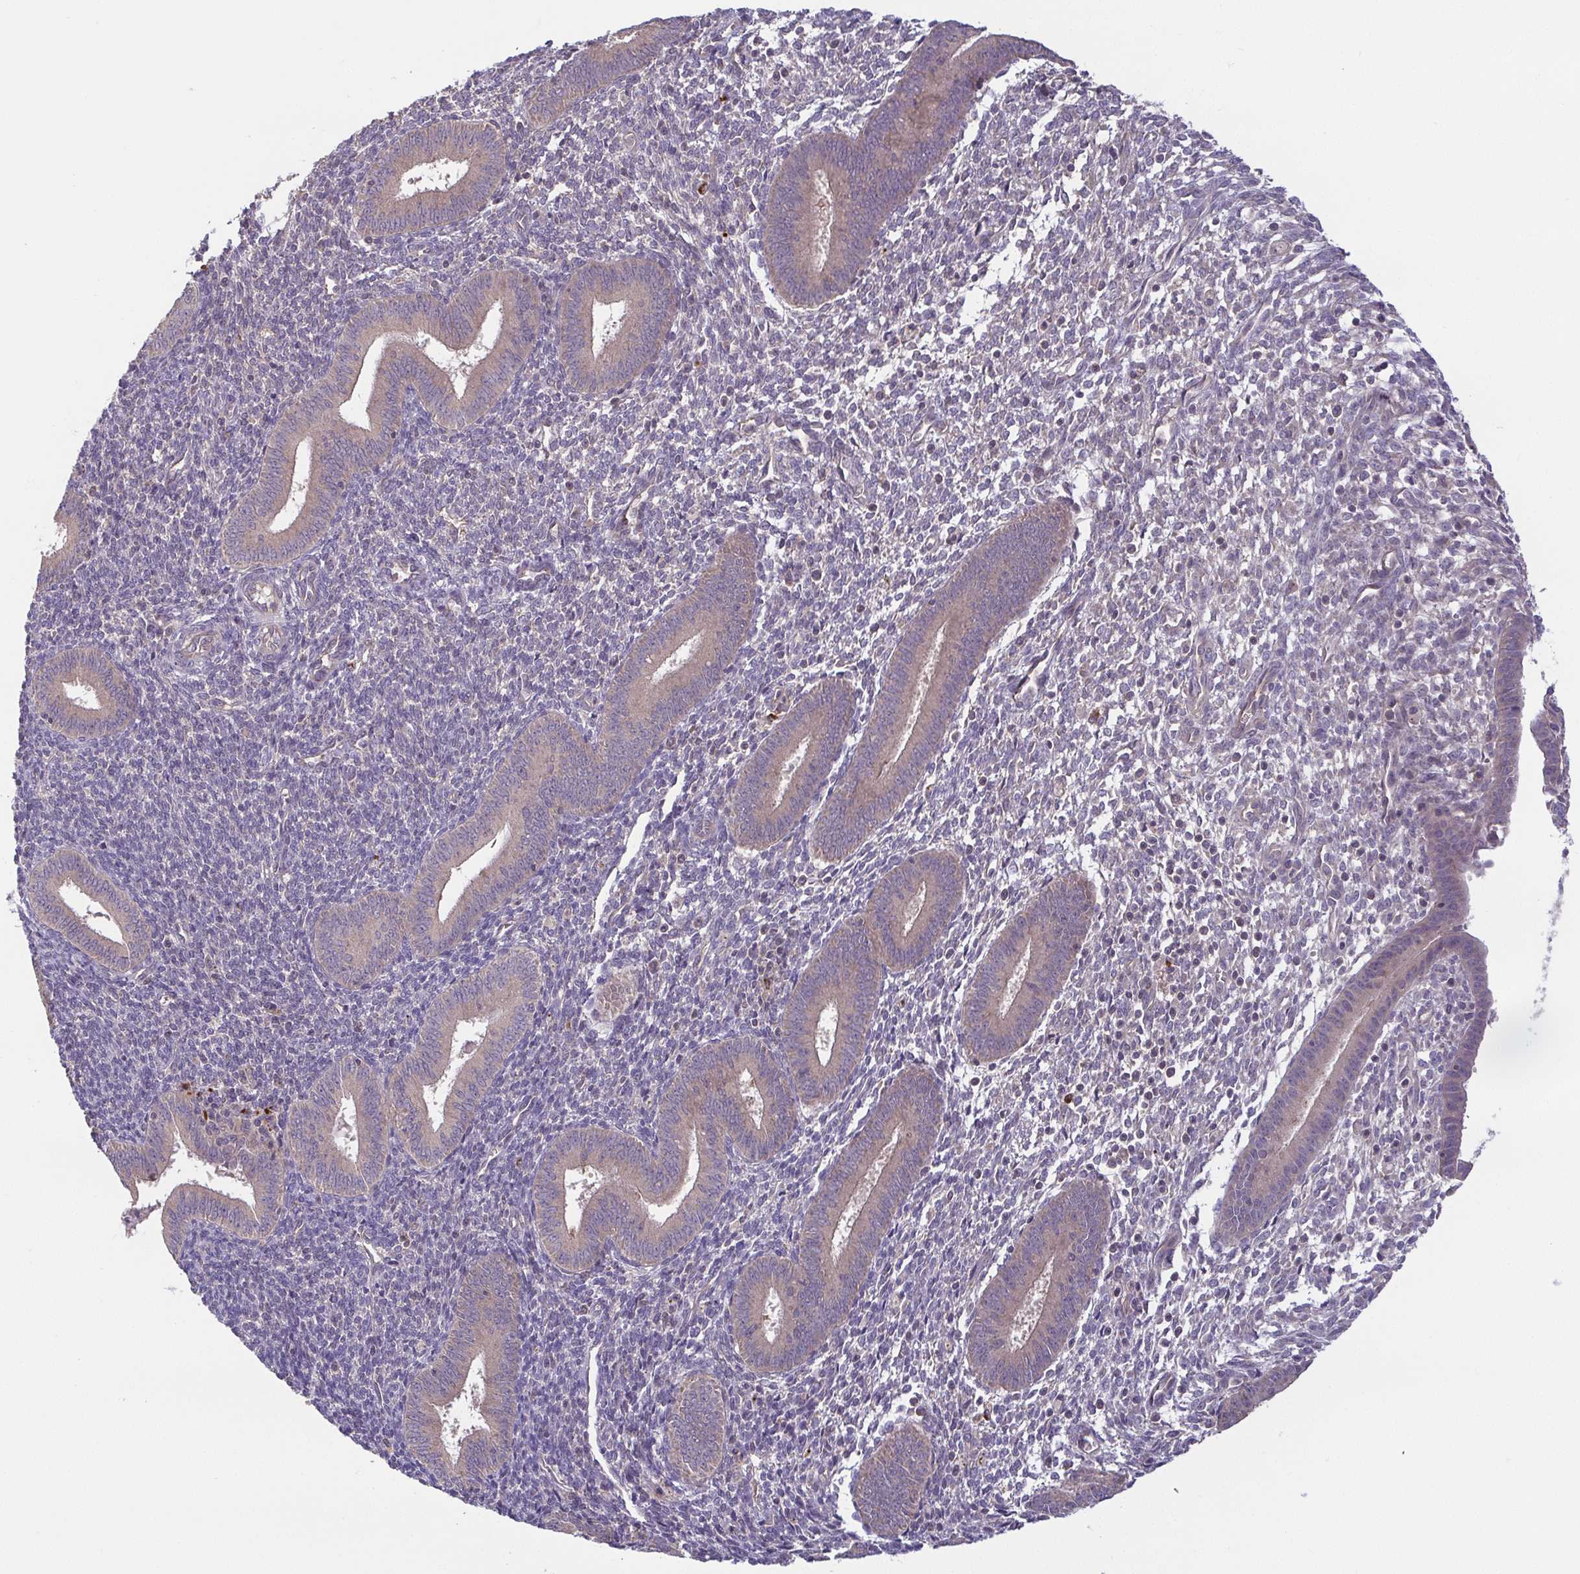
{"staining": {"intensity": "negative", "quantity": "none", "location": "none"}, "tissue": "endometrium", "cell_type": "Cells in endometrial stroma", "image_type": "normal", "snomed": [{"axis": "morphology", "description": "Normal tissue, NOS"}, {"axis": "topography", "description": "Endometrium"}], "caption": "The photomicrograph reveals no staining of cells in endometrial stroma in normal endometrium. (DAB immunohistochemistry (IHC) with hematoxylin counter stain).", "gene": "OSBPL7", "patient": {"sex": "female", "age": 25}}